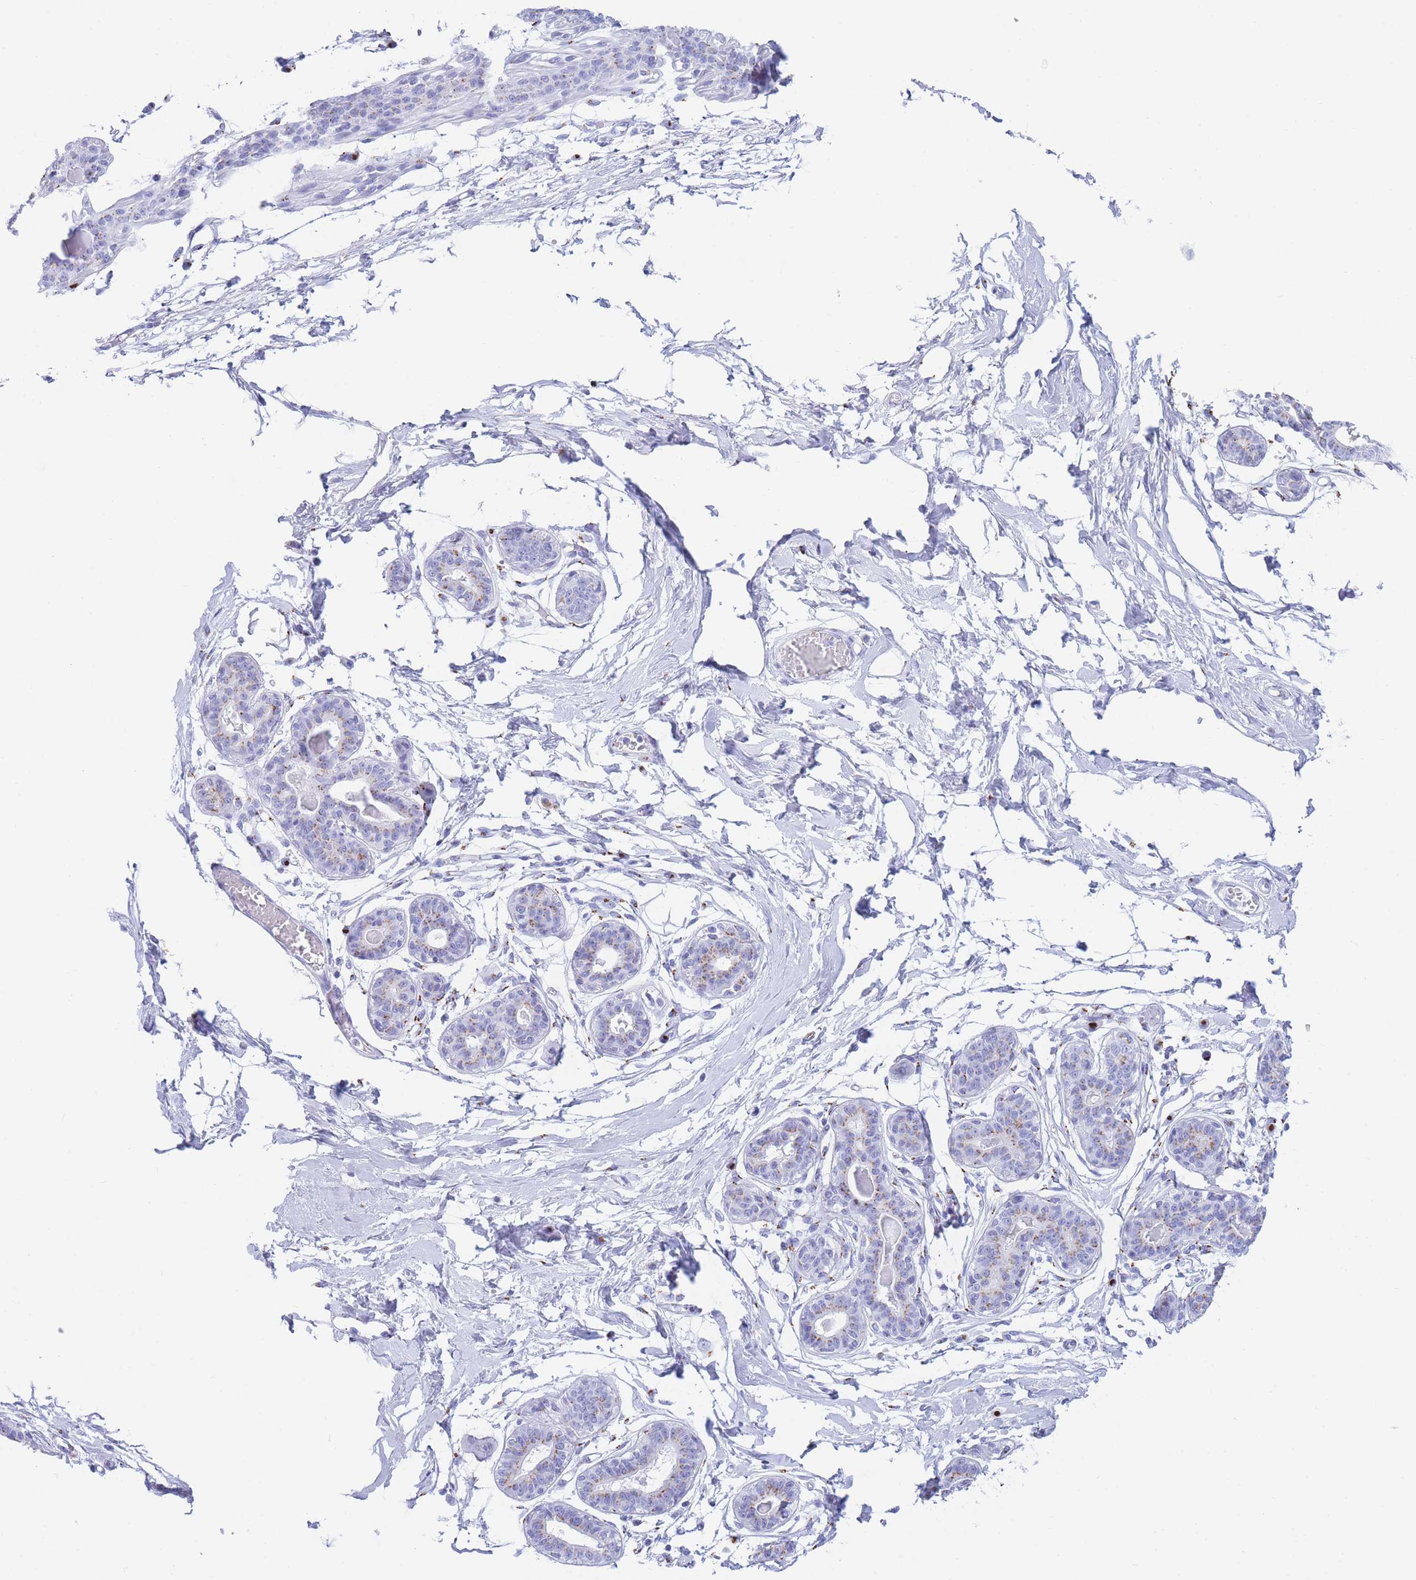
{"staining": {"intensity": "negative", "quantity": "none", "location": "none"}, "tissue": "breast", "cell_type": "Adipocytes", "image_type": "normal", "snomed": [{"axis": "morphology", "description": "Normal tissue, NOS"}, {"axis": "topography", "description": "Breast"}], "caption": "DAB (3,3'-diaminobenzidine) immunohistochemical staining of normal human breast displays no significant expression in adipocytes.", "gene": "FAM3C", "patient": {"sex": "female", "age": 45}}